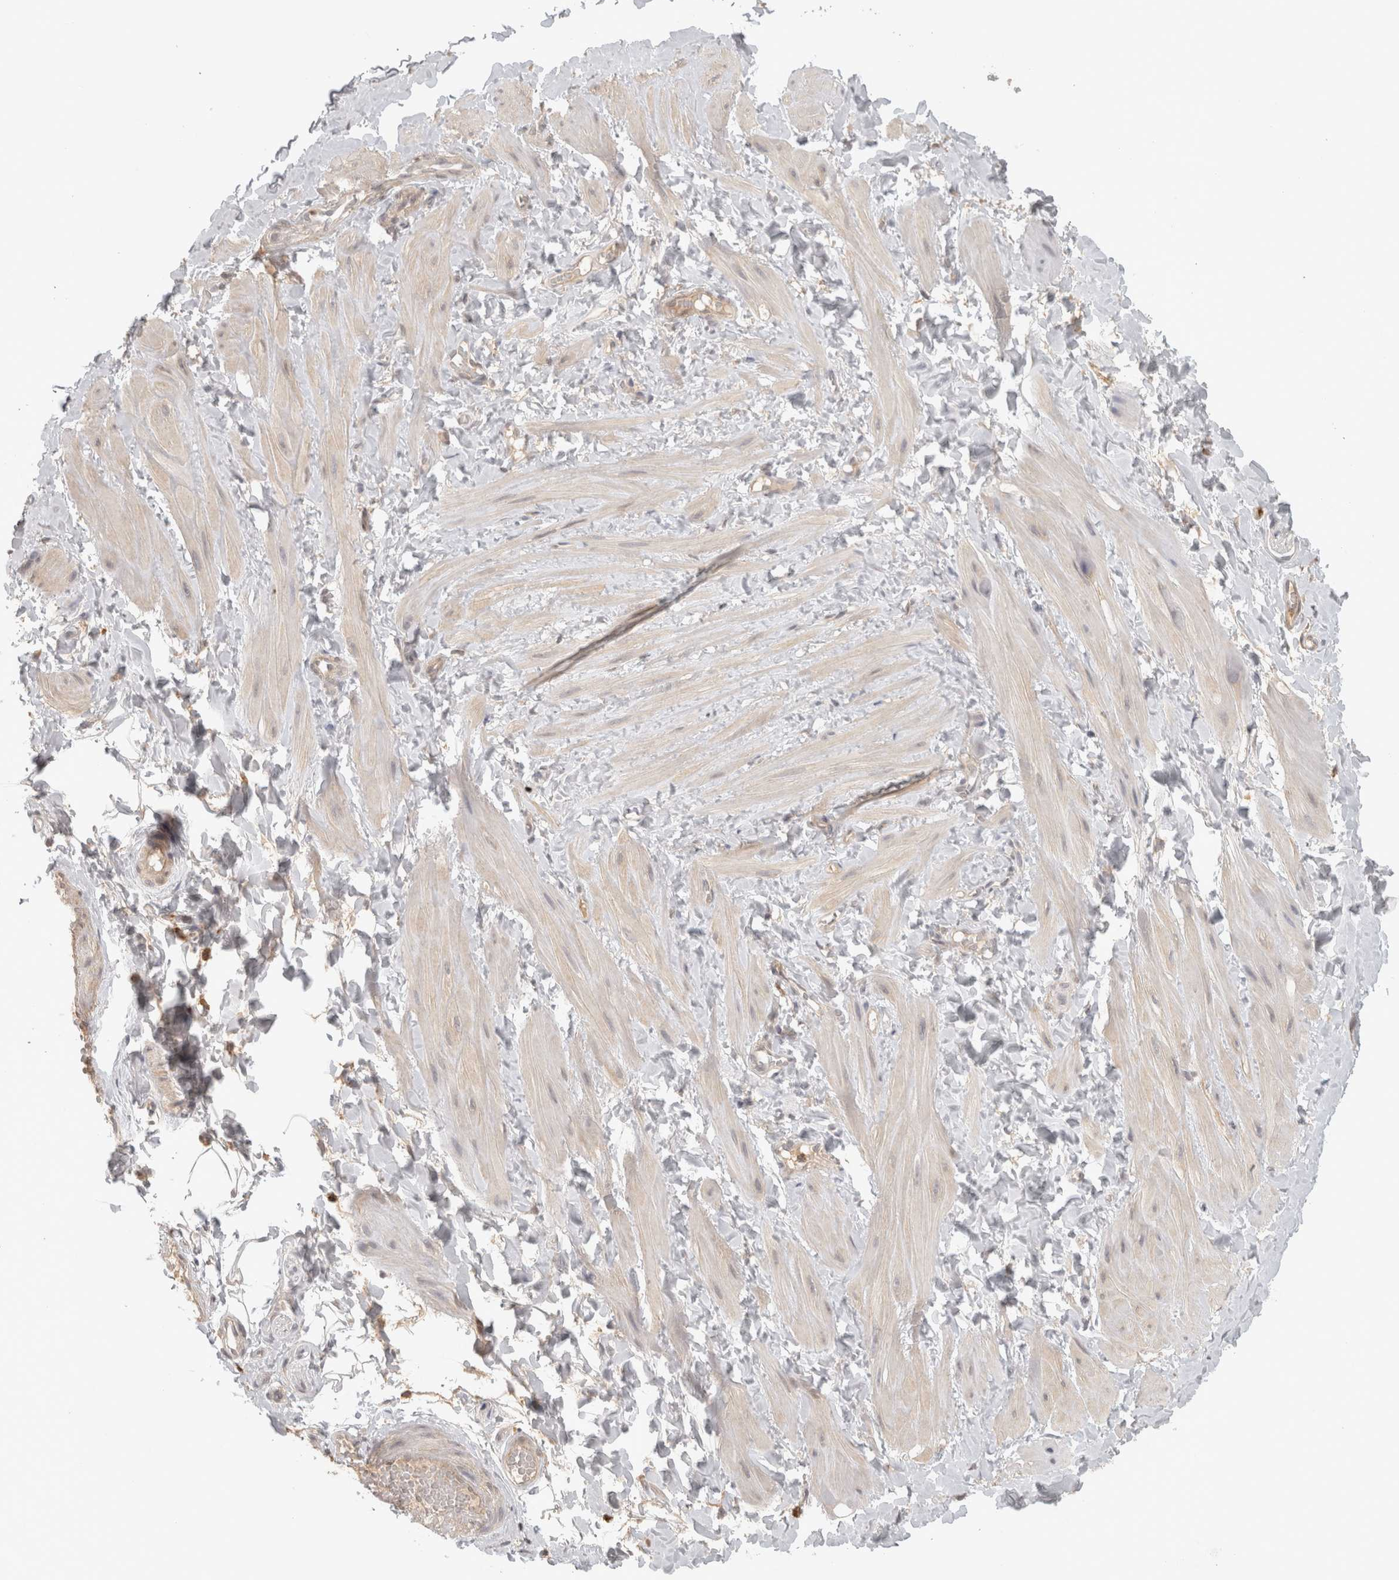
{"staining": {"intensity": "negative", "quantity": "none", "location": "none"}, "tissue": "adipose tissue", "cell_type": "Adipocytes", "image_type": "normal", "snomed": [{"axis": "morphology", "description": "Normal tissue, NOS"}, {"axis": "topography", "description": "Adipose tissue"}, {"axis": "topography", "description": "Vascular tissue"}, {"axis": "topography", "description": "Peripheral nerve tissue"}], "caption": "Immunohistochemistry (IHC) photomicrograph of benign adipose tissue stained for a protein (brown), which exhibits no staining in adipocytes. (Immunohistochemistry, brightfield microscopy, high magnification).", "gene": "HAVCR2", "patient": {"sex": "male", "age": 25}}